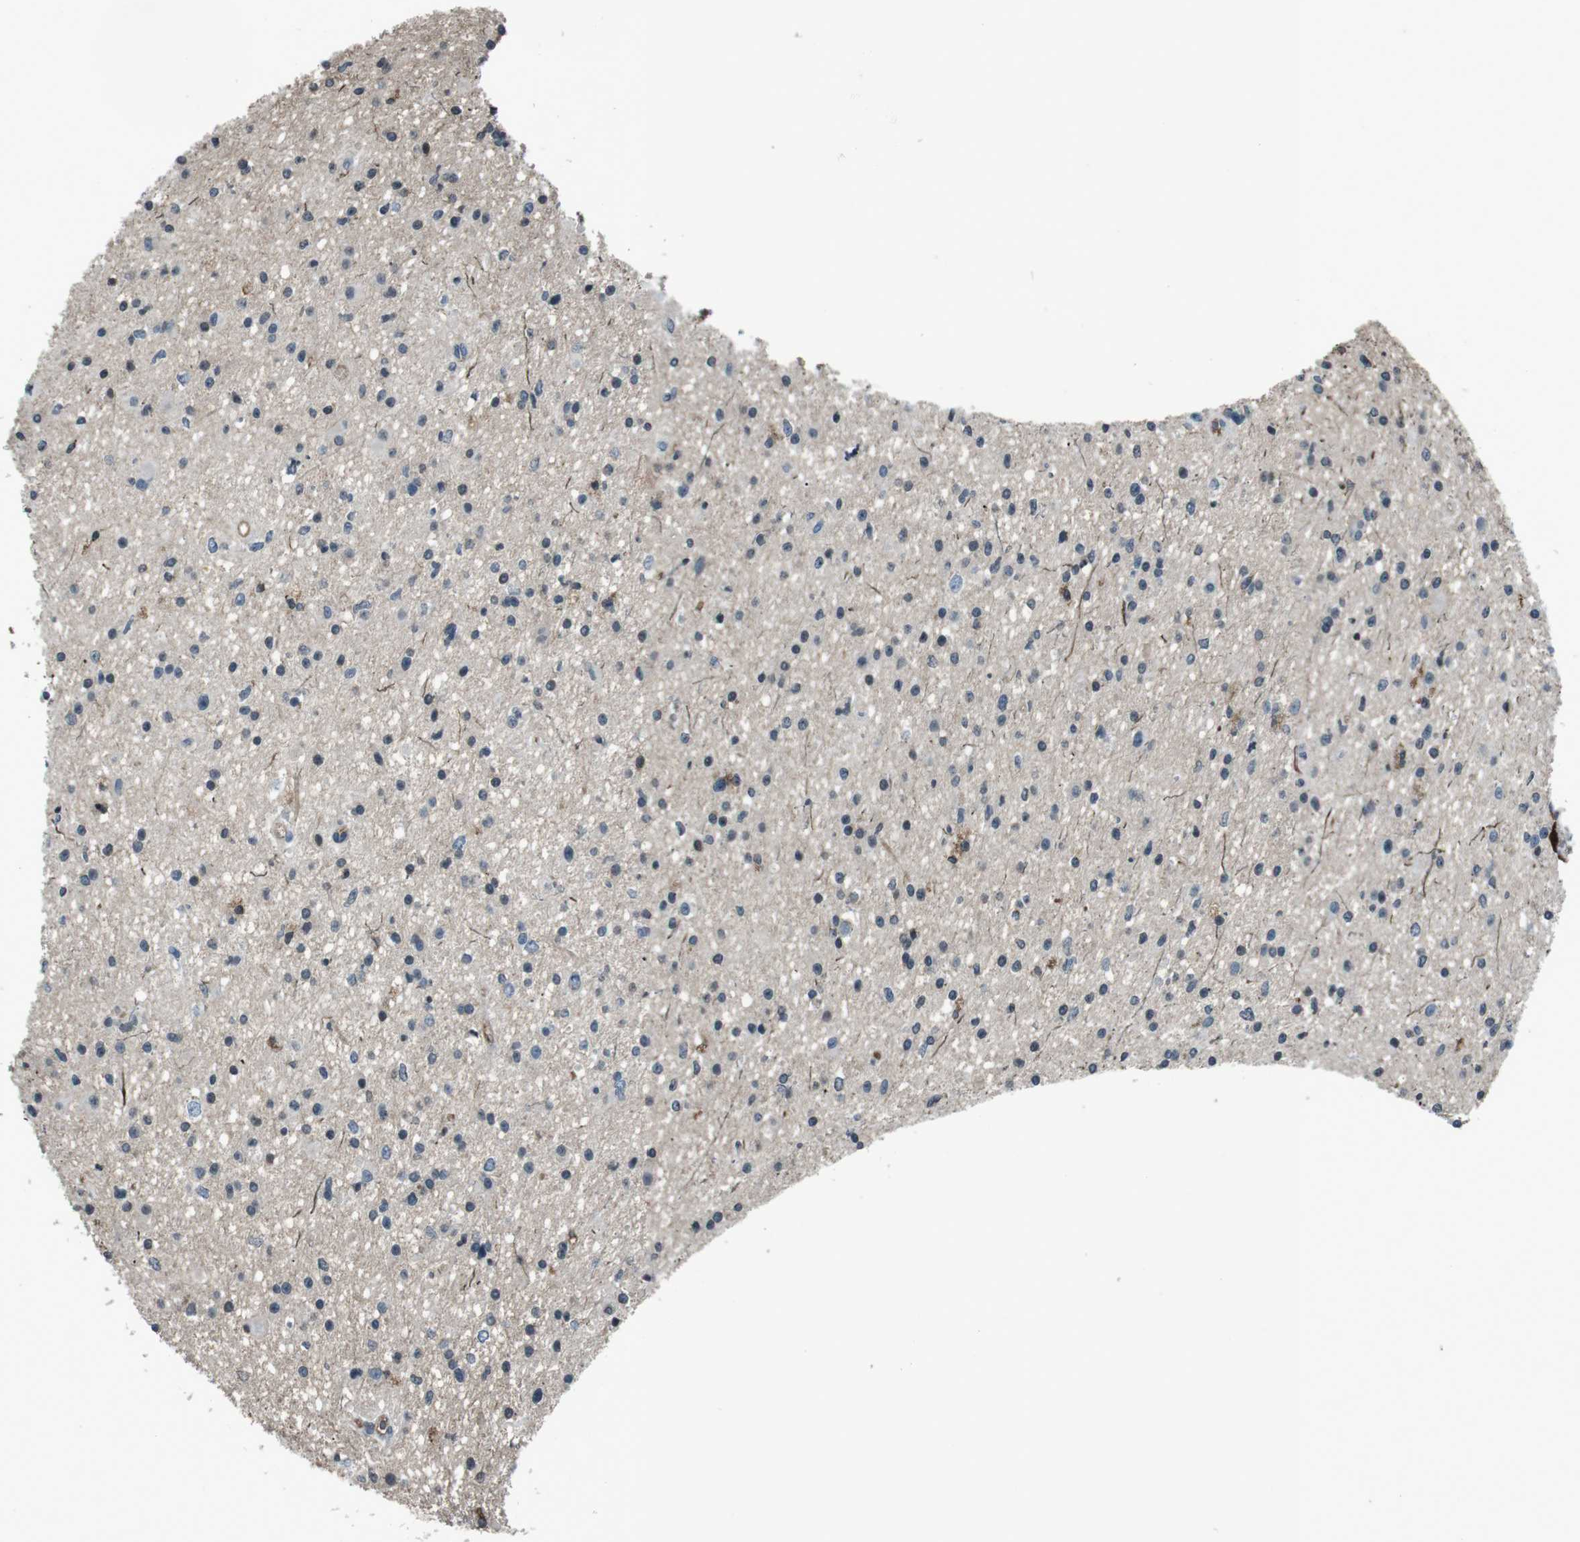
{"staining": {"intensity": "negative", "quantity": "none", "location": "none"}, "tissue": "glioma", "cell_type": "Tumor cells", "image_type": "cancer", "snomed": [{"axis": "morphology", "description": "Glioma, malignant, High grade"}, {"axis": "topography", "description": "Brain"}], "caption": "DAB (3,3'-diaminobenzidine) immunohistochemical staining of human high-grade glioma (malignant) displays no significant staining in tumor cells.", "gene": "UGT1A6", "patient": {"sex": "male", "age": 33}}